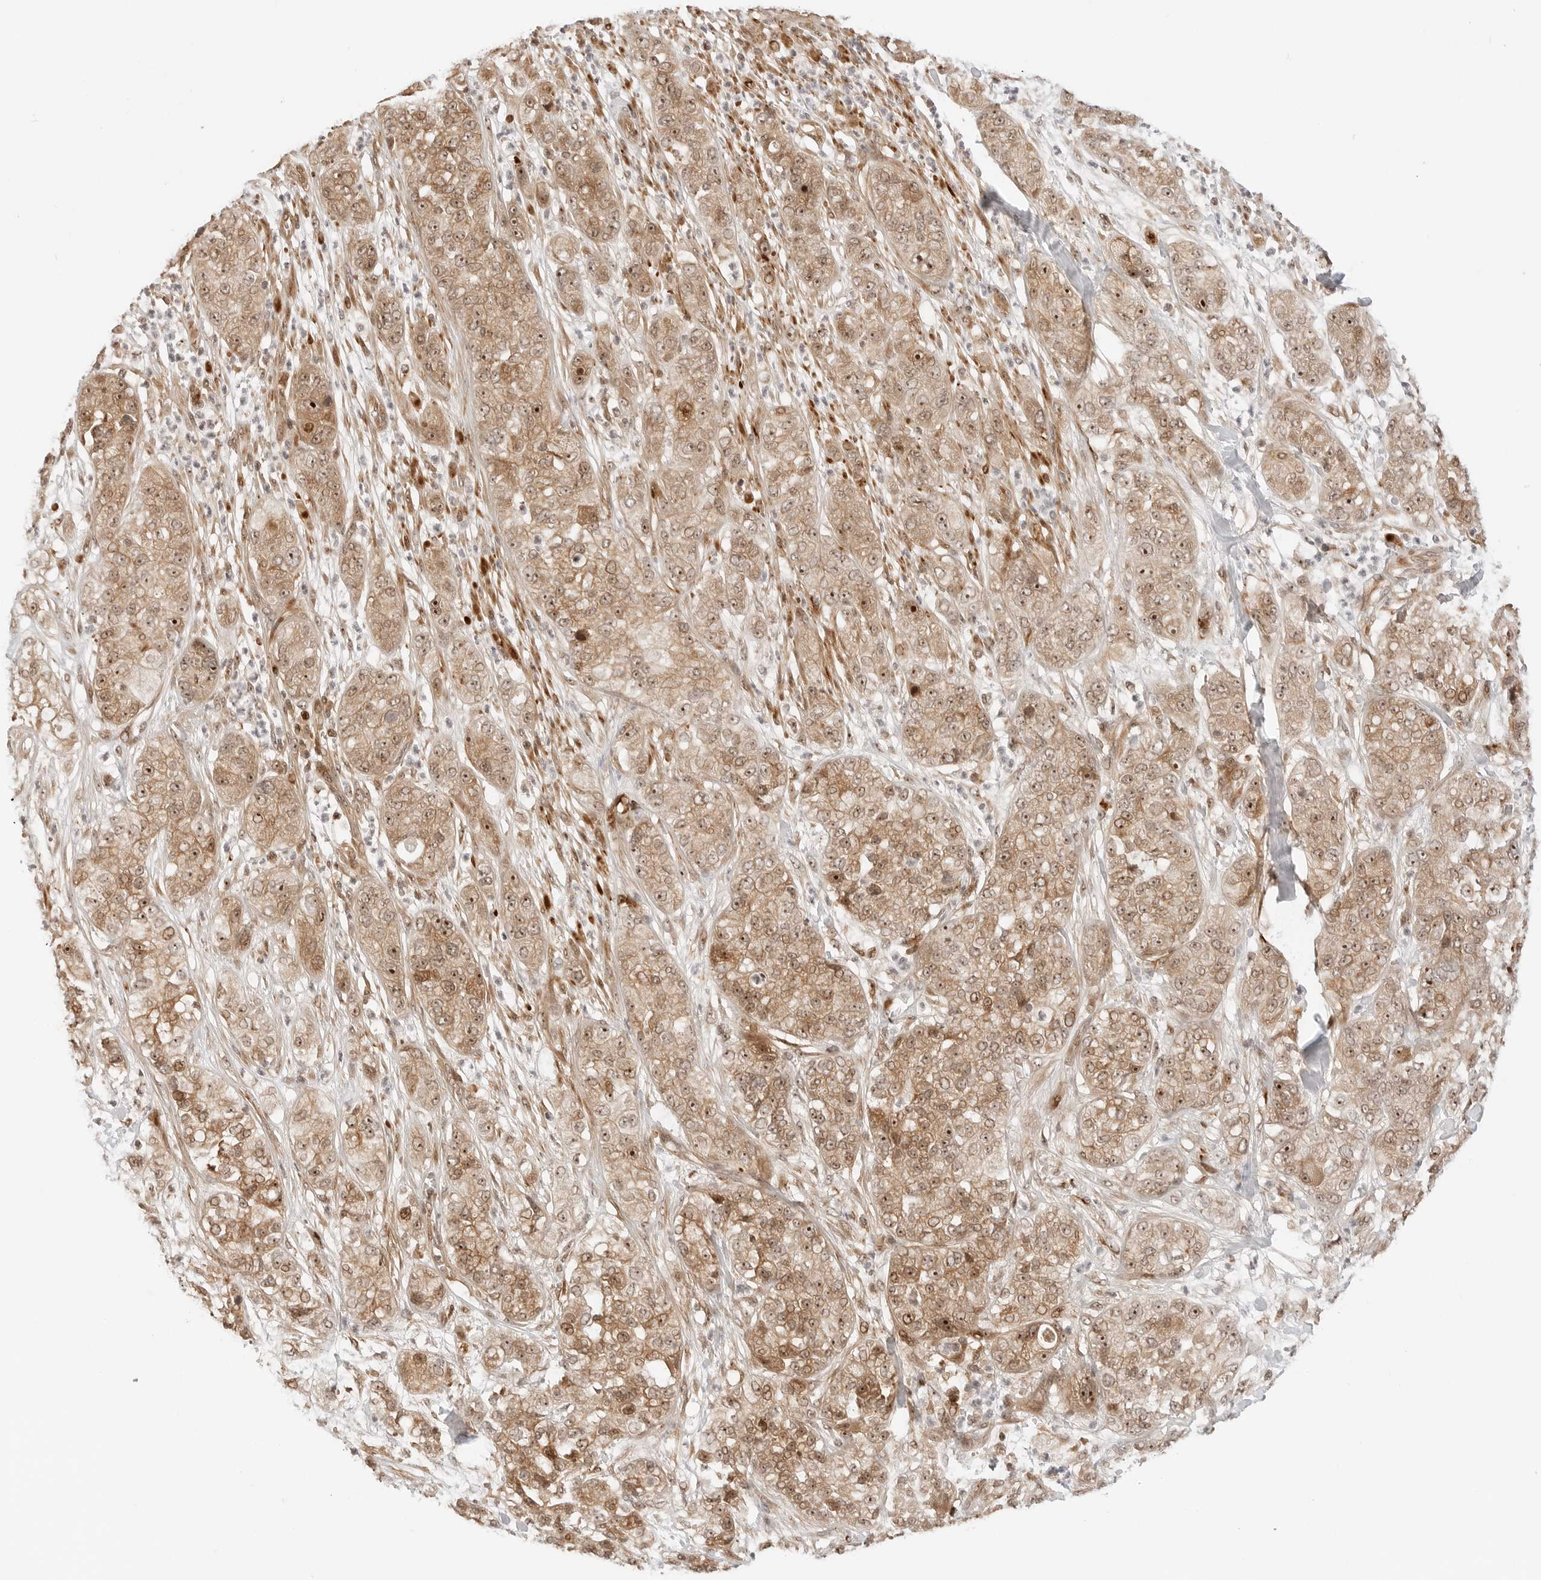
{"staining": {"intensity": "moderate", "quantity": ">75%", "location": "cytoplasmic/membranous,nuclear"}, "tissue": "pancreatic cancer", "cell_type": "Tumor cells", "image_type": "cancer", "snomed": [{"axis": "morphology", "description": "Adenocarcinoma, NOS"}, {"axis": "topography", "description": "Pancreas"}], "caption": "Immunohistochemistry (IHC) photomicrograph of human pancreatic cancer stained for a protein (brown), which shows medium levels of moderate cytoplasmic/membranous and nuclear expression in about >75% of tumor cells.", "gene": "GEM", "patient": {"sex": "female", "age": 78}}